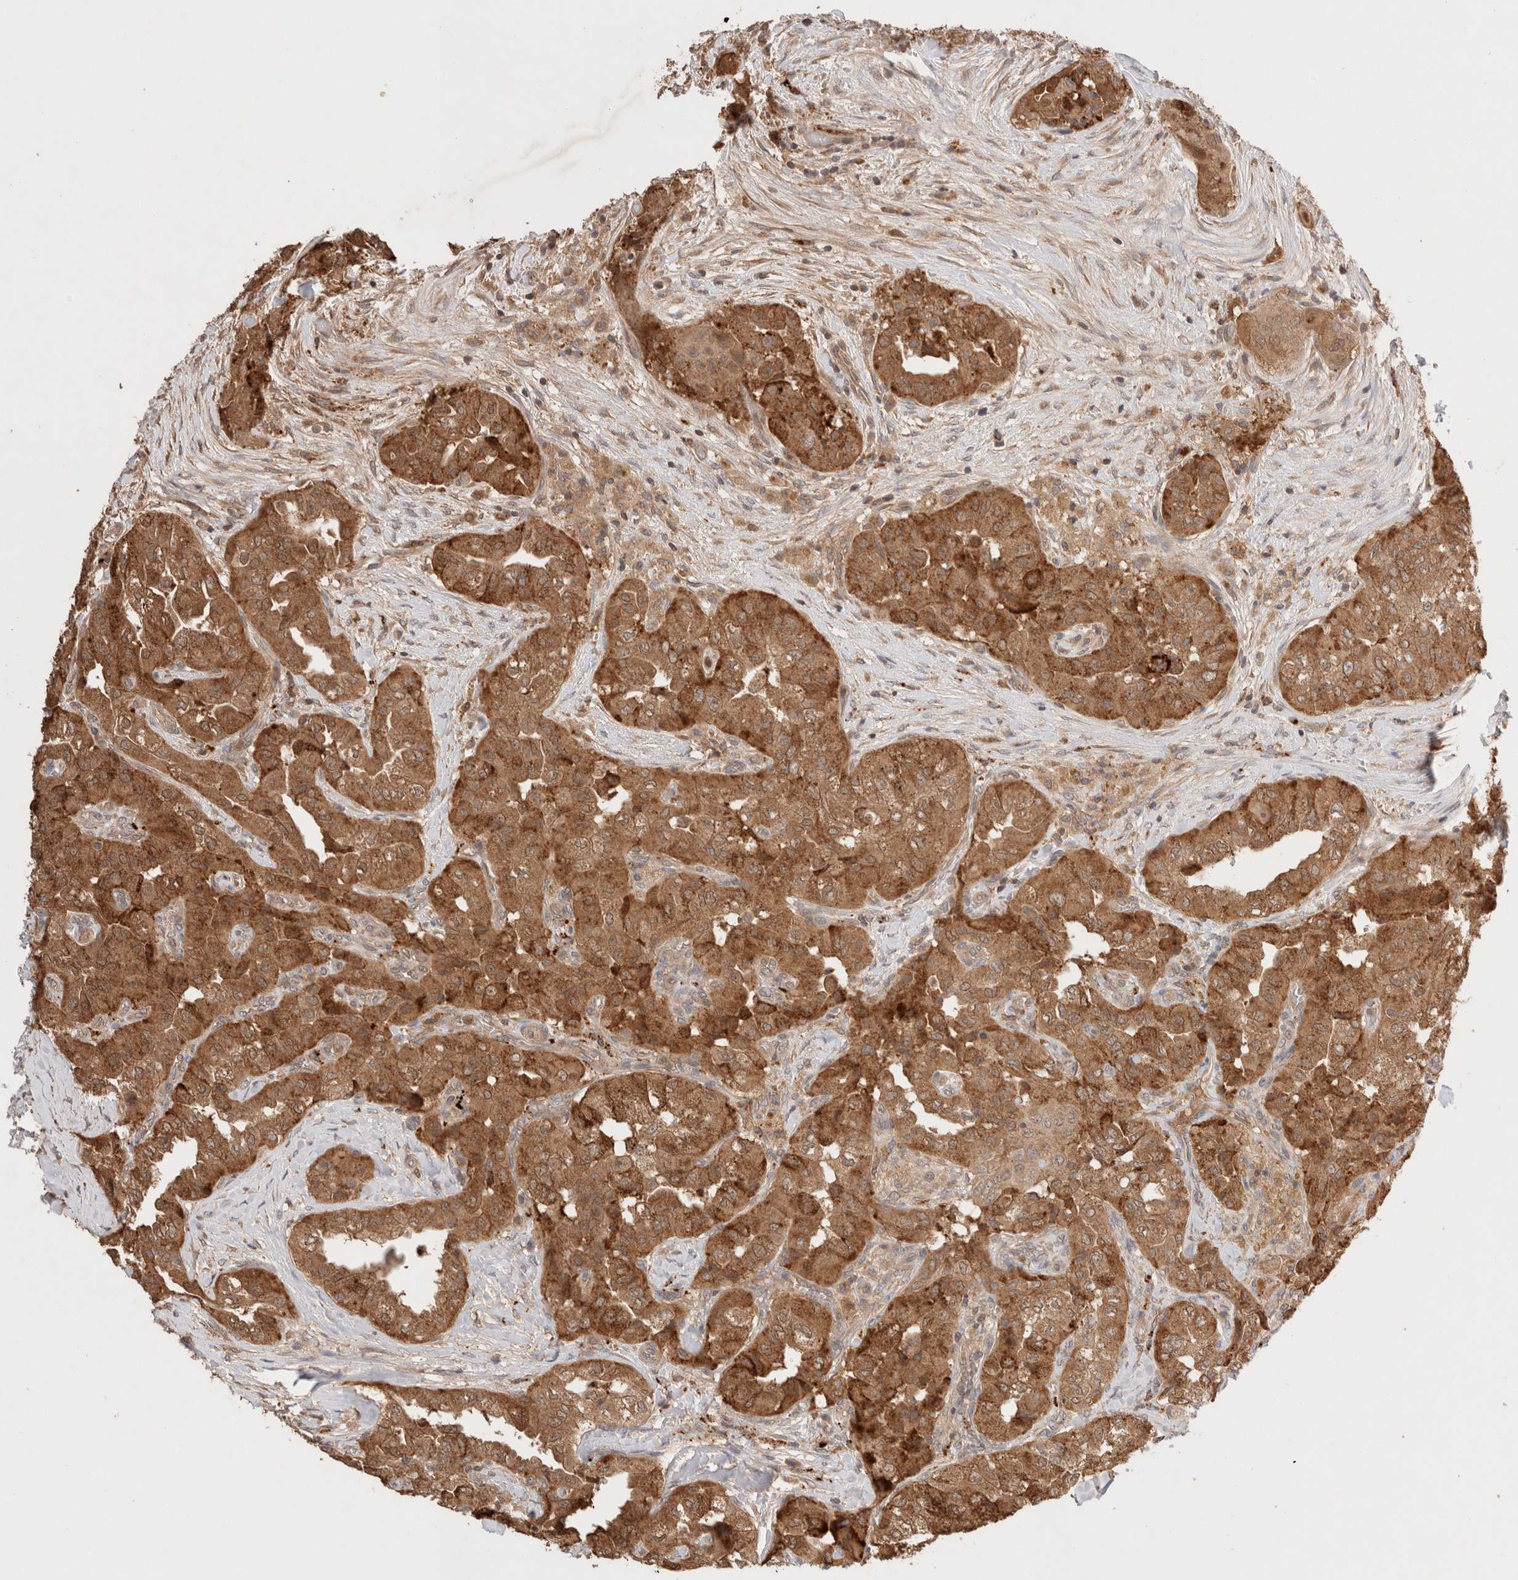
{"staining": {"intensity": "strong", "quantity": ">75%", "location": "cytoplasmic/membranous"}, "tissue": "thyroid cancer", "cell_type": "Tumor cells", "image_type": "cancer", "snomed": [{"axis": "morphology", "description": "Papillary adenocarcinoma, NOS"}, {"axis": "topography", "description": "Thyroid gland"}], "caption": "This is an image of immunohistochemistry staining of thyroid cancer, which shows strong expression in the cytoplasmic/membranous of tumor cells.", "gene": "CARNMT1", "patient": {"sex": "female", "age": 59}}